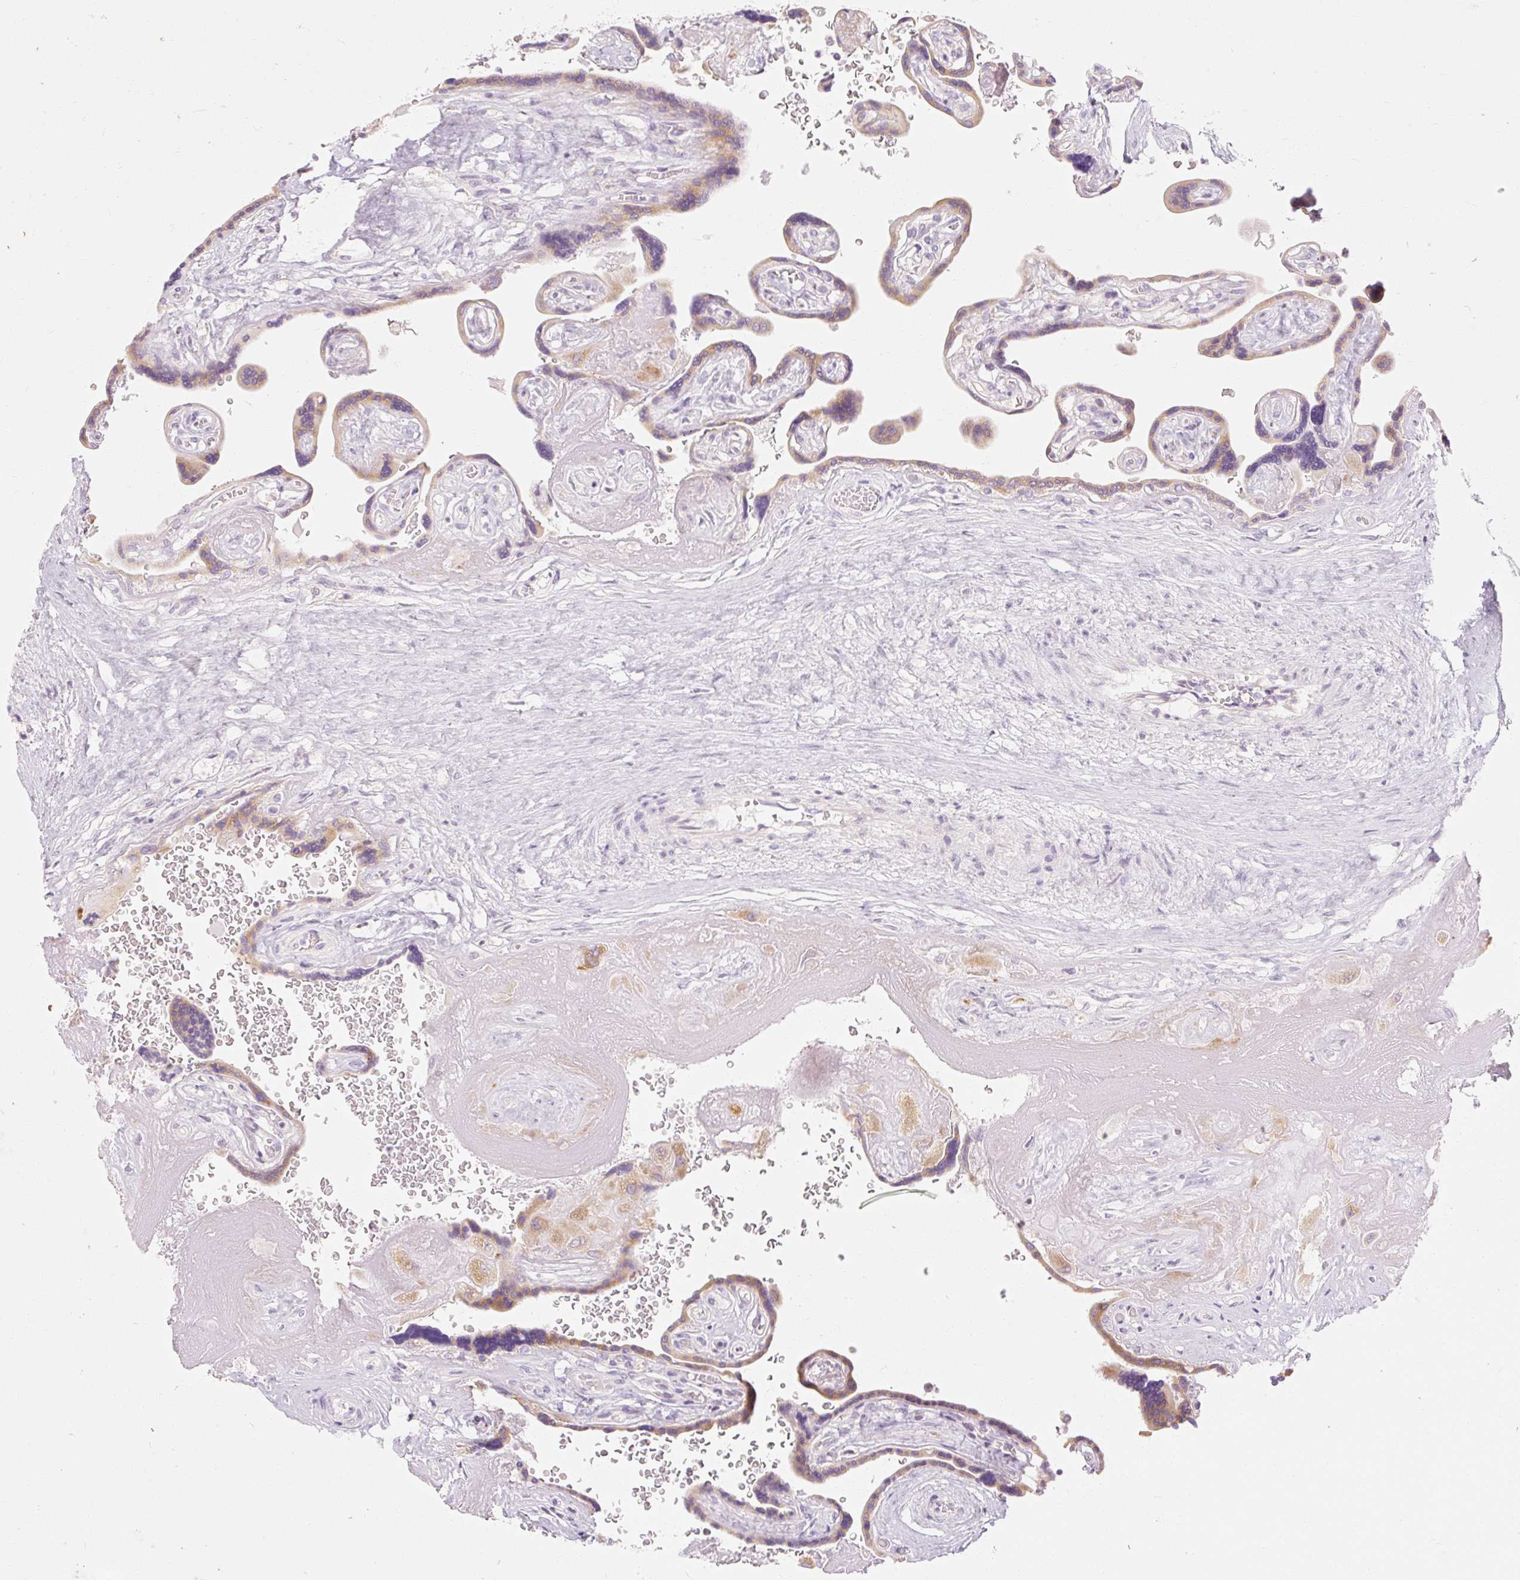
{"staining": {"intensity": "weak", "quantity": ">75%", "location": "cytoplasmic/membranous"}, "tissue": "placenta", "cell_type": "Decidual cells", "image_type": "normal", "snomed": [{"axis": "morphology", "description": "Normal tissue, NOS"}, {"axis": "topography", "description": "Placenta"}], "caption": "Placenta stained with a brown dye shows weak cytoplasmic/membranous positive expression in about >75% of decidual cells.", "gene": "MYO1D", "patient": {"sex": "female", "age": 32}}